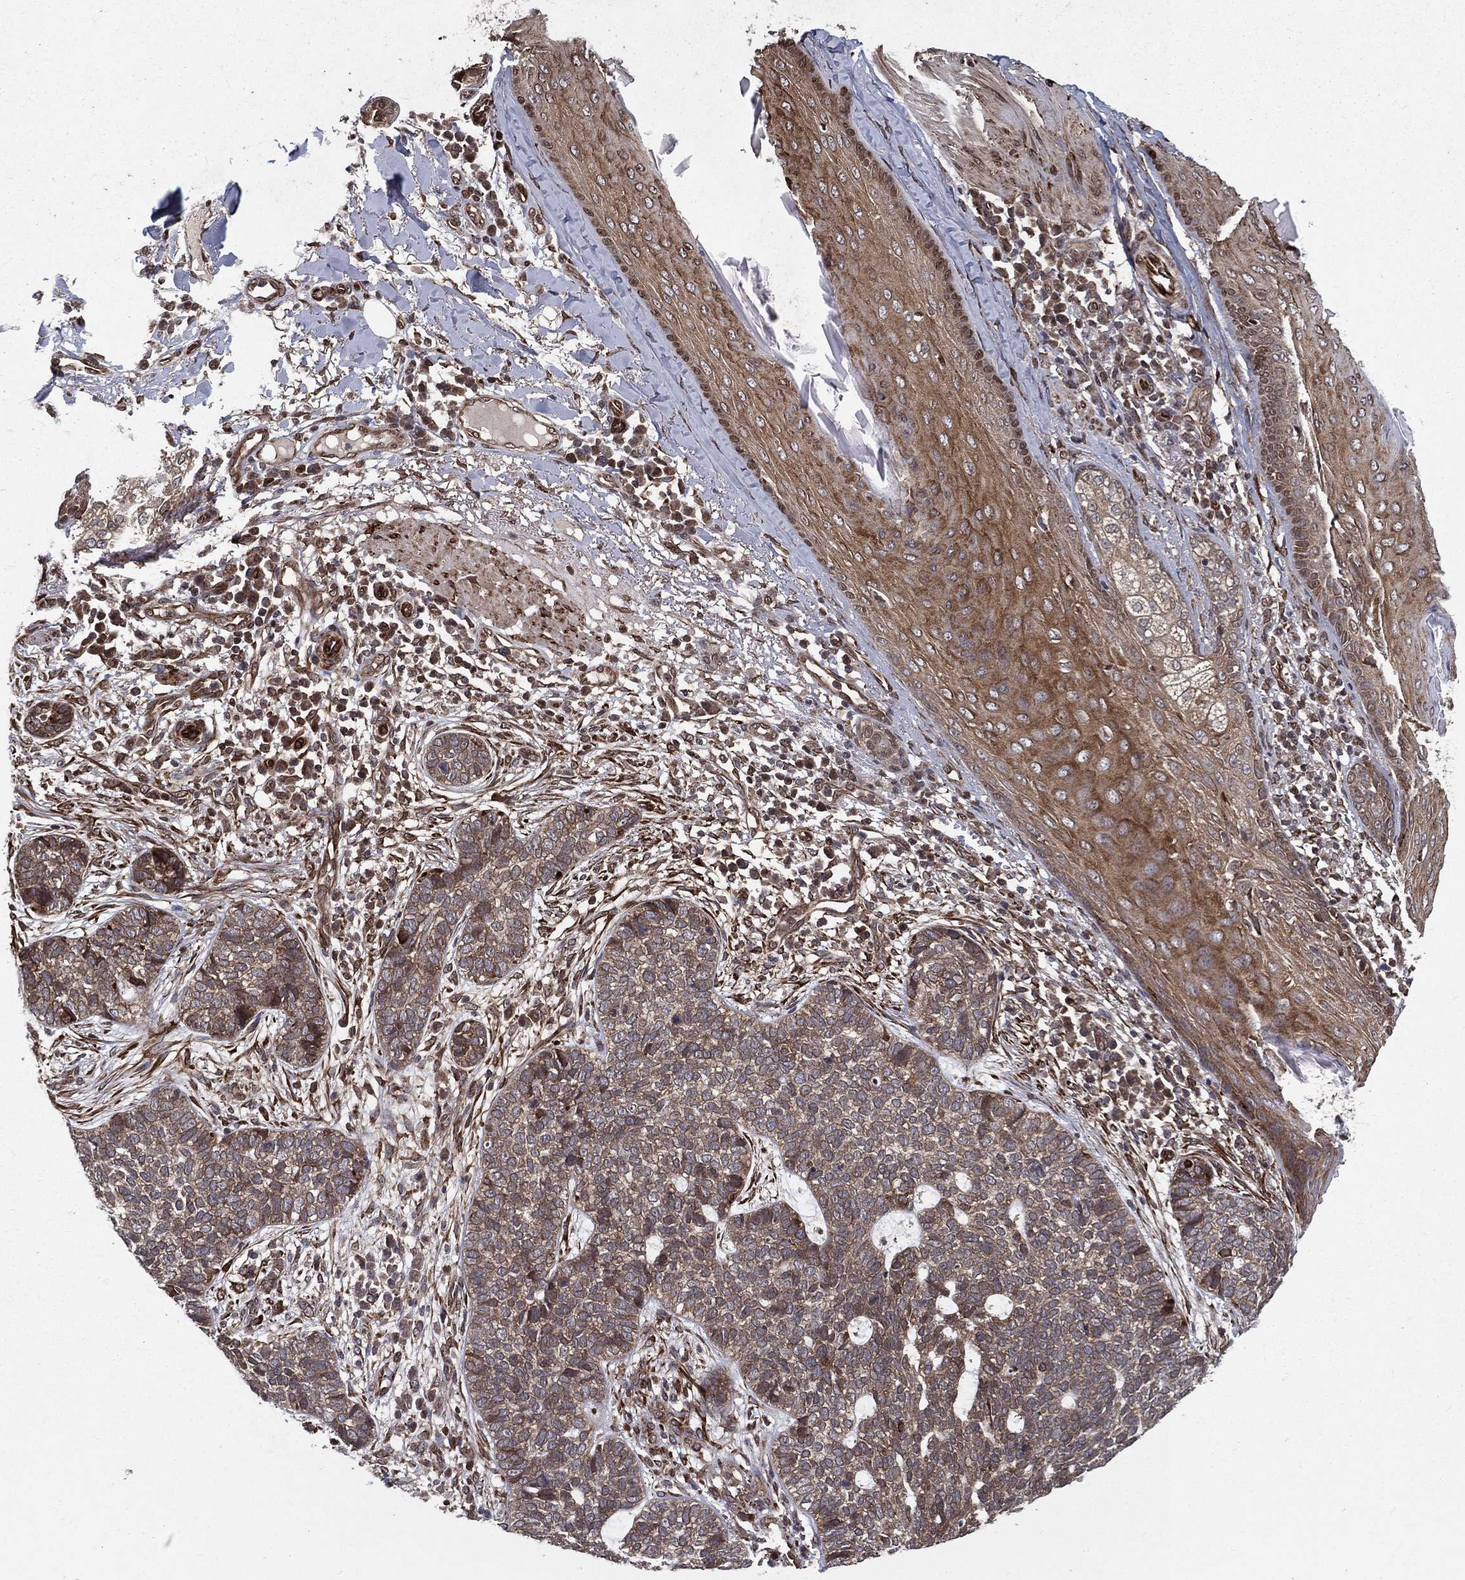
{"staining": {"intensity": "weak", "quantity": ">75%", "location": "cytoplasmic/membranous"}, "tissue": "skin cancer", "cell_type": "Tumor cells", "image_type": "cancer", "snomed": [{"axis": "morphology", "description": "Squamous cell carcinoma, NOS"}, {"axis": "topography", "description": "Skin"}], "caption": "Skin cancer (squamous cell carcinoma) was stained to show a protein in brown. There is low levels of weak cytoplasmic/membranous expression in approximately >75% of tumor cells.", "gene": "CERS2", "patient": {"sex": "male", "age": 88}}